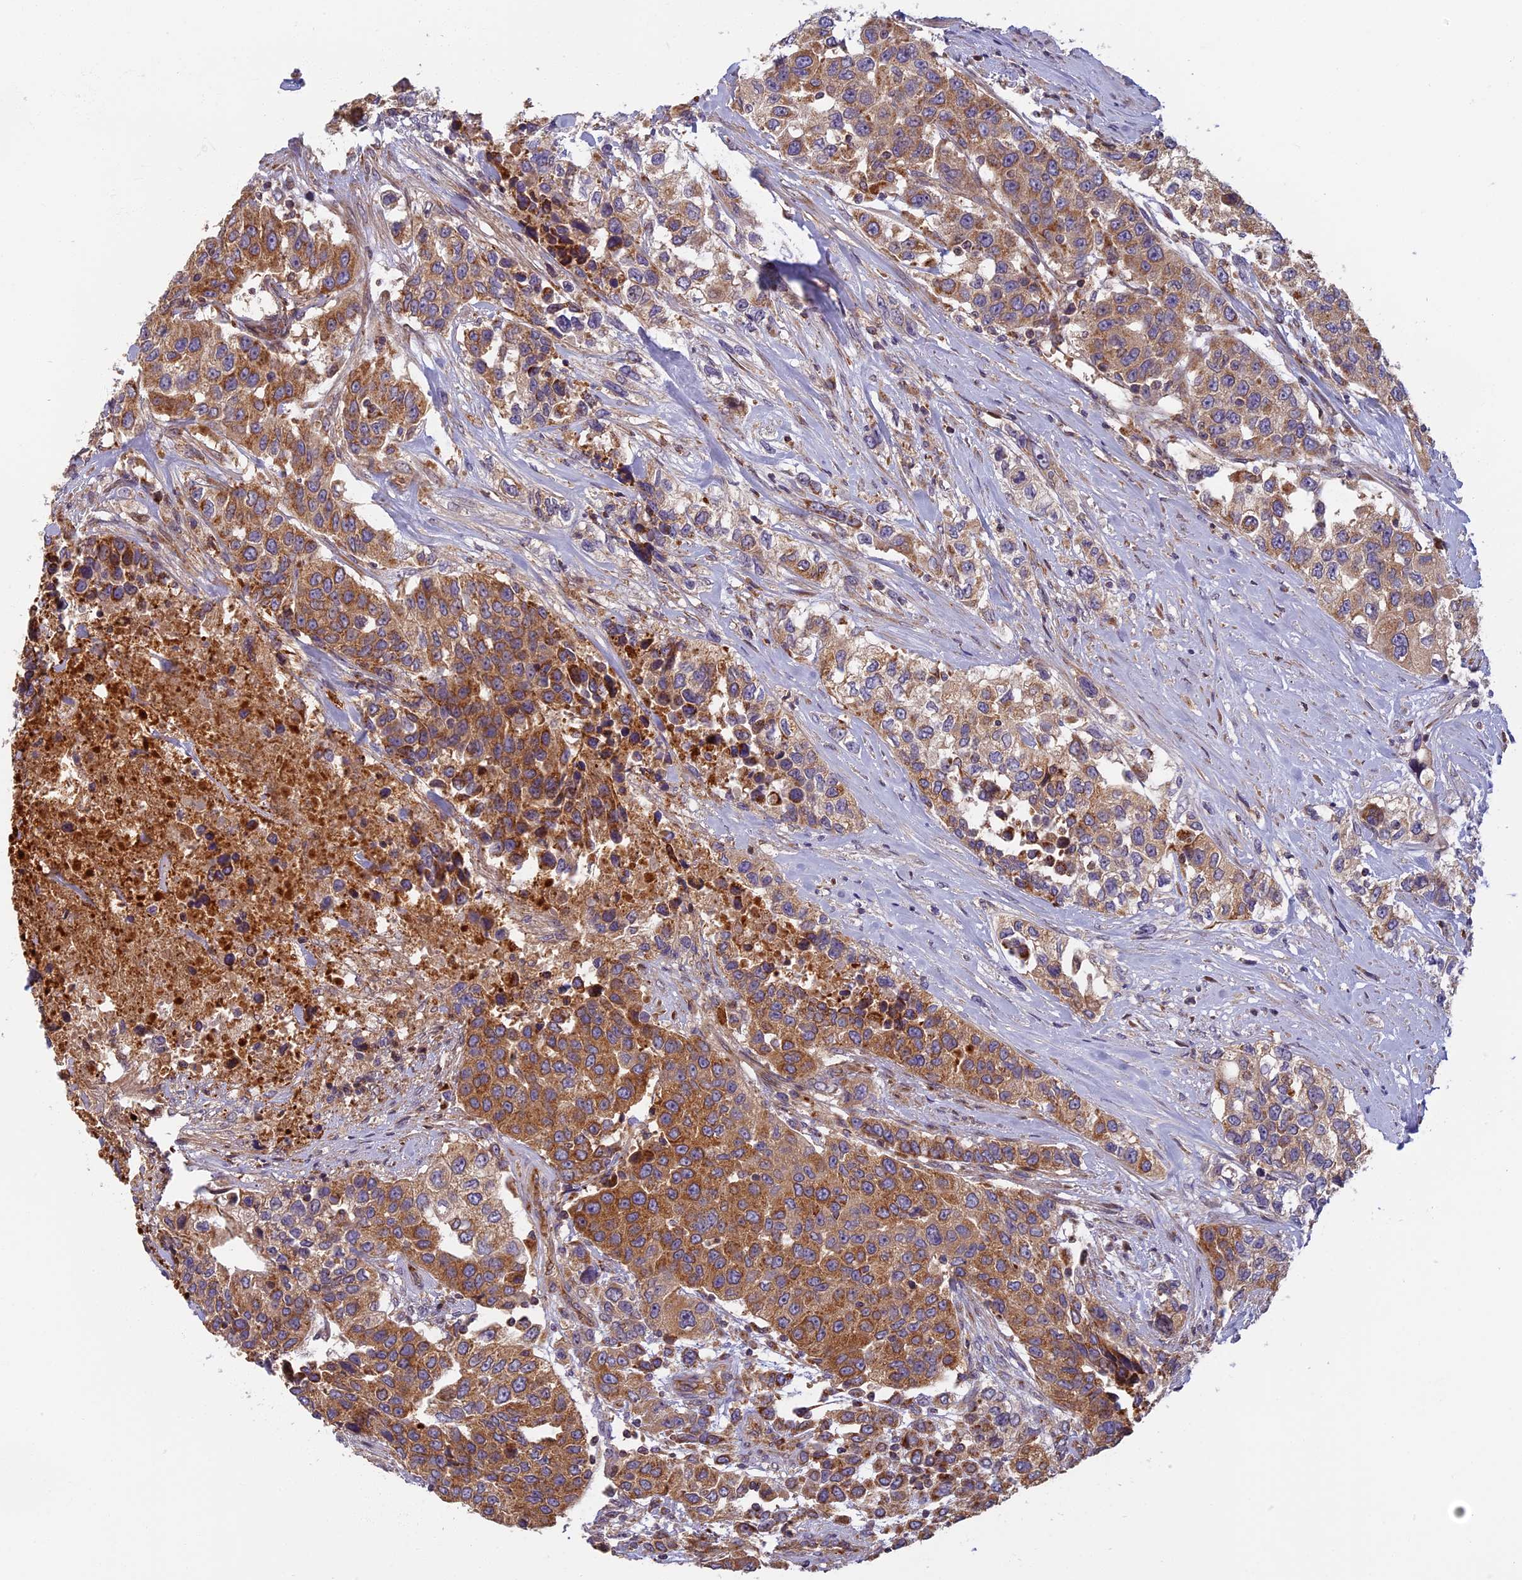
{"staining": {"intensity": "moderate", "quantity": ">75%", "location": "cytoplasmic/membranous"}, "tissue": "urothelial cancer", "cell_type": "Tumor cells", "image_type": "cancer", "snomed": [{"axis": "morphology", "description": "Urothelial carcinoma, High grade"}, {"axis": "topography", "description": "Urinary bladder"}], "caption": "High-grade urothelial carcinoma tissue reveals moderate cytoplasmic/membranous positivity in approximately >75% of tumor cells", "gene": "EDAR", "patient": {"sex": "female", "age": 80}}